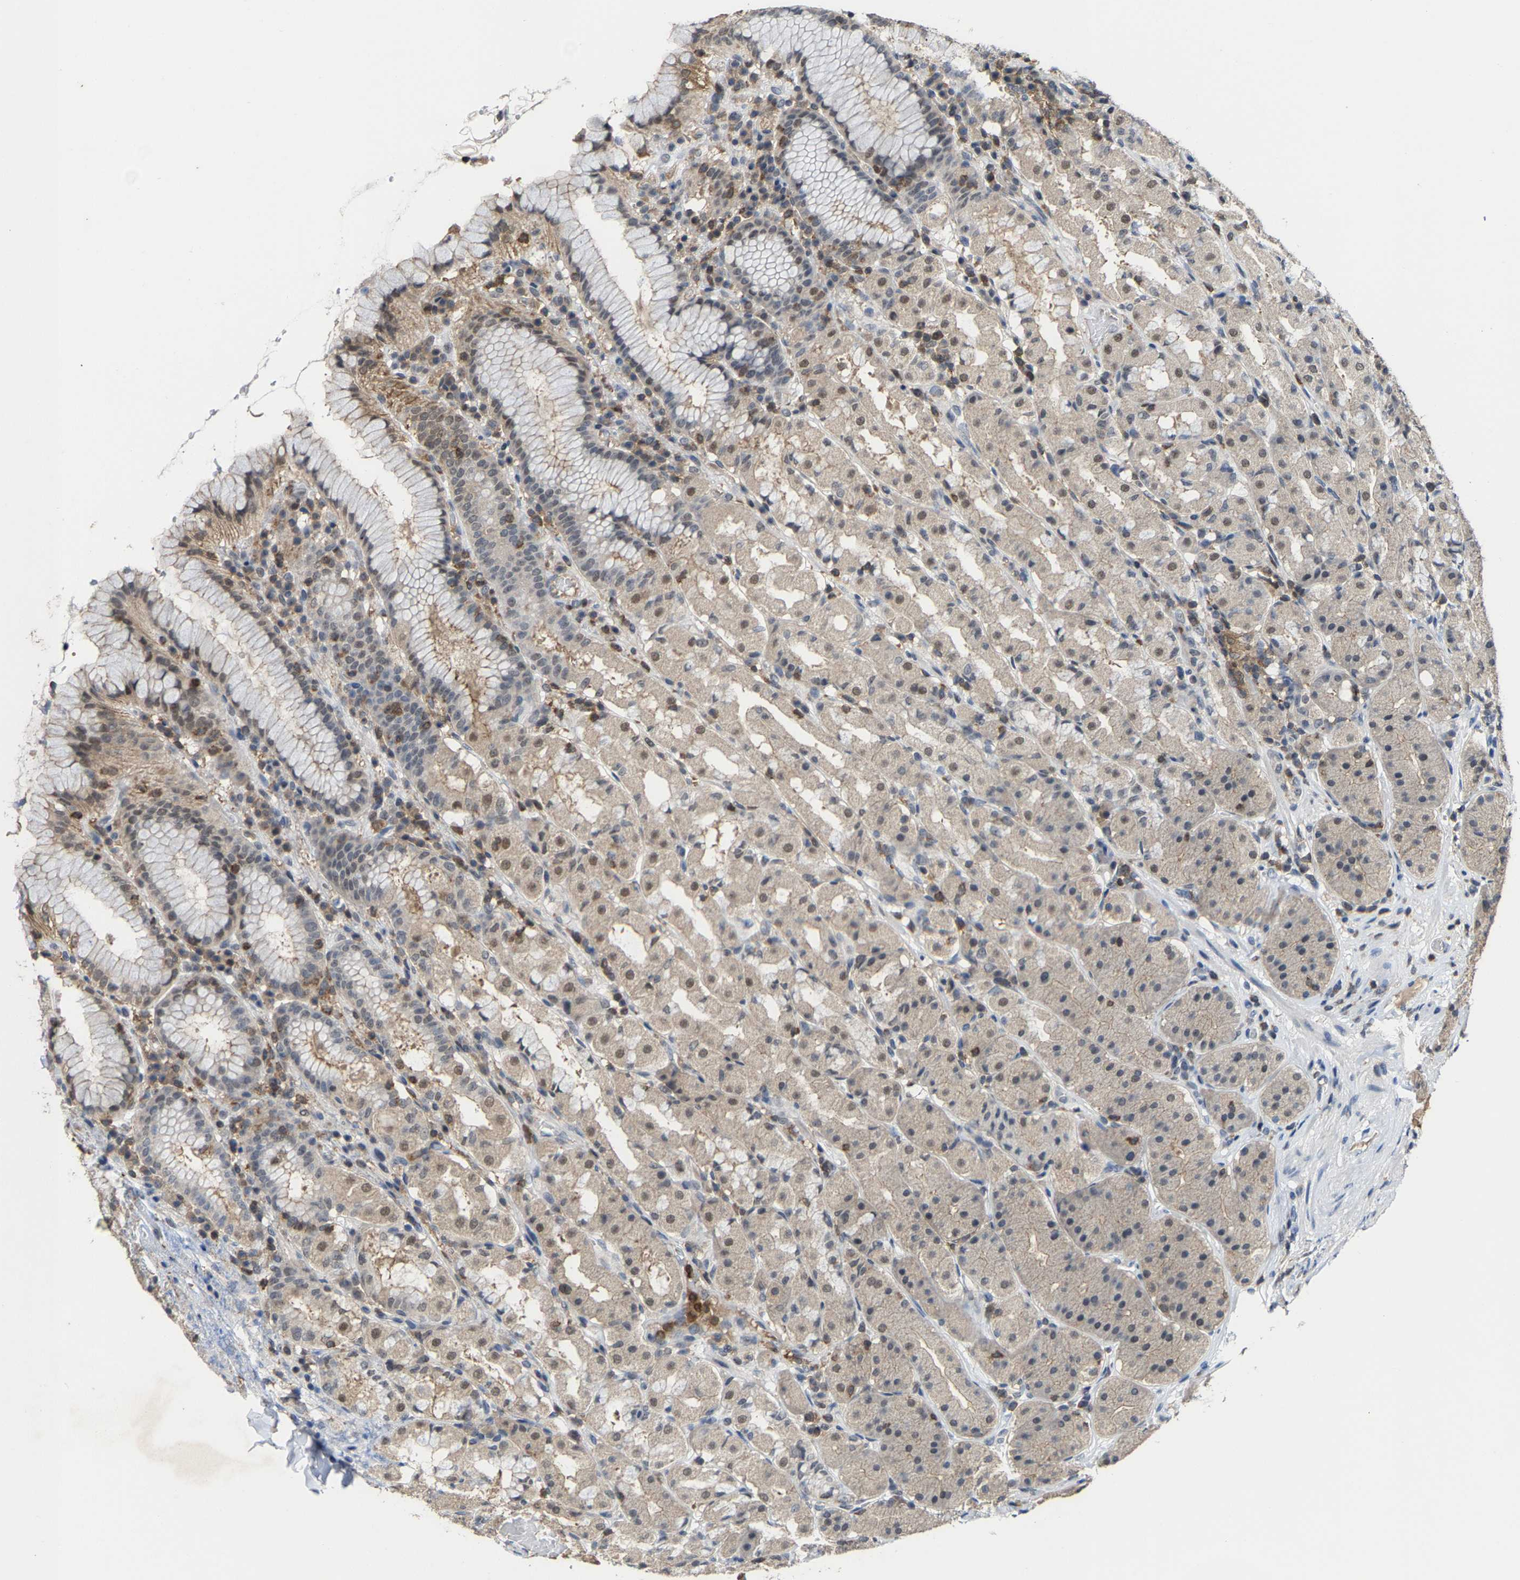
{"staining": {"intensity": "weak", "quantity": "25%-75%", "location": "cytoplasmic/membranous,nuclear"}, "tissue": "stomach", "cell_type": "Glandular cells", "image_type": "normal", "snomed": [{"axis": "morphology", "description": "Normal tissue, NOS"}, {"axis": "topography", "description": "Stomach"}, {"axis": "topography", "description": "Stomach, lower"}], "caption": "Glandular cells show weak cytoplasmic/membranous,nuclear positivity in about 25%-75% of cells in unremarkable stomach.", "gene": "FGD3", "patient": {"sex": "female", "age": 56}}